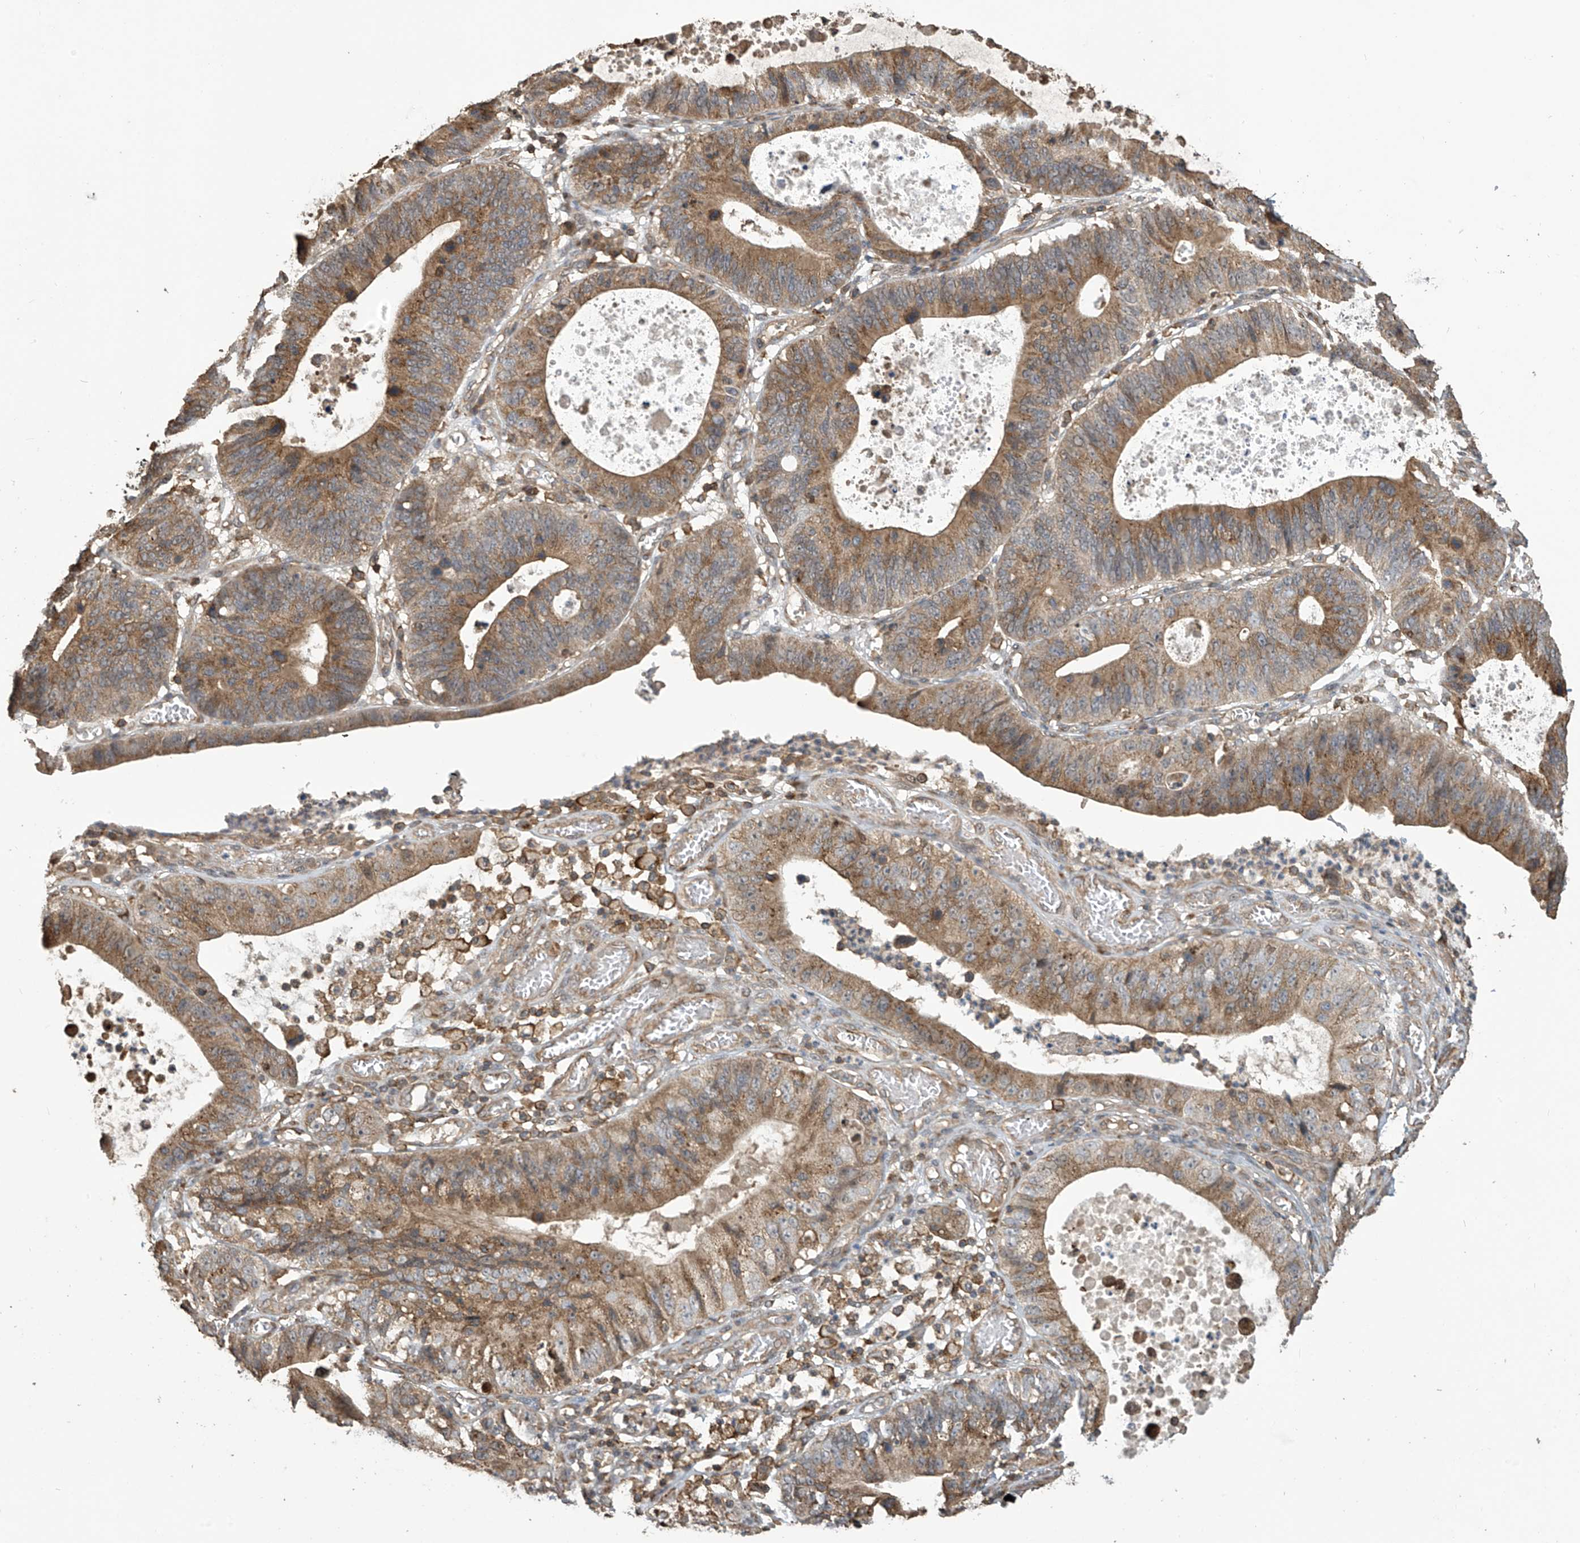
{"staining": {"intensity": "moderate", "quantity": ">75%", "location": "cytoplasmic/membranous"}, "tissue": "stomach cancer", "cell_type": "Tumor cells", "image_type": "cancer", "snomed": [{"axis": "morphology", "description": "Adenocarcinoma, NOS"}, {"axis": "topography", "description": "Stomach"}], "caption": "Immunohistochemistry image of human stomach cancer stained for a protein (brown), which reveals medium levels of moderate cytoplasmic/membranous staining in approximately >75% of tumor cells.", "gene": "COX10", "patient": {"sex": "male", "age": 59}}